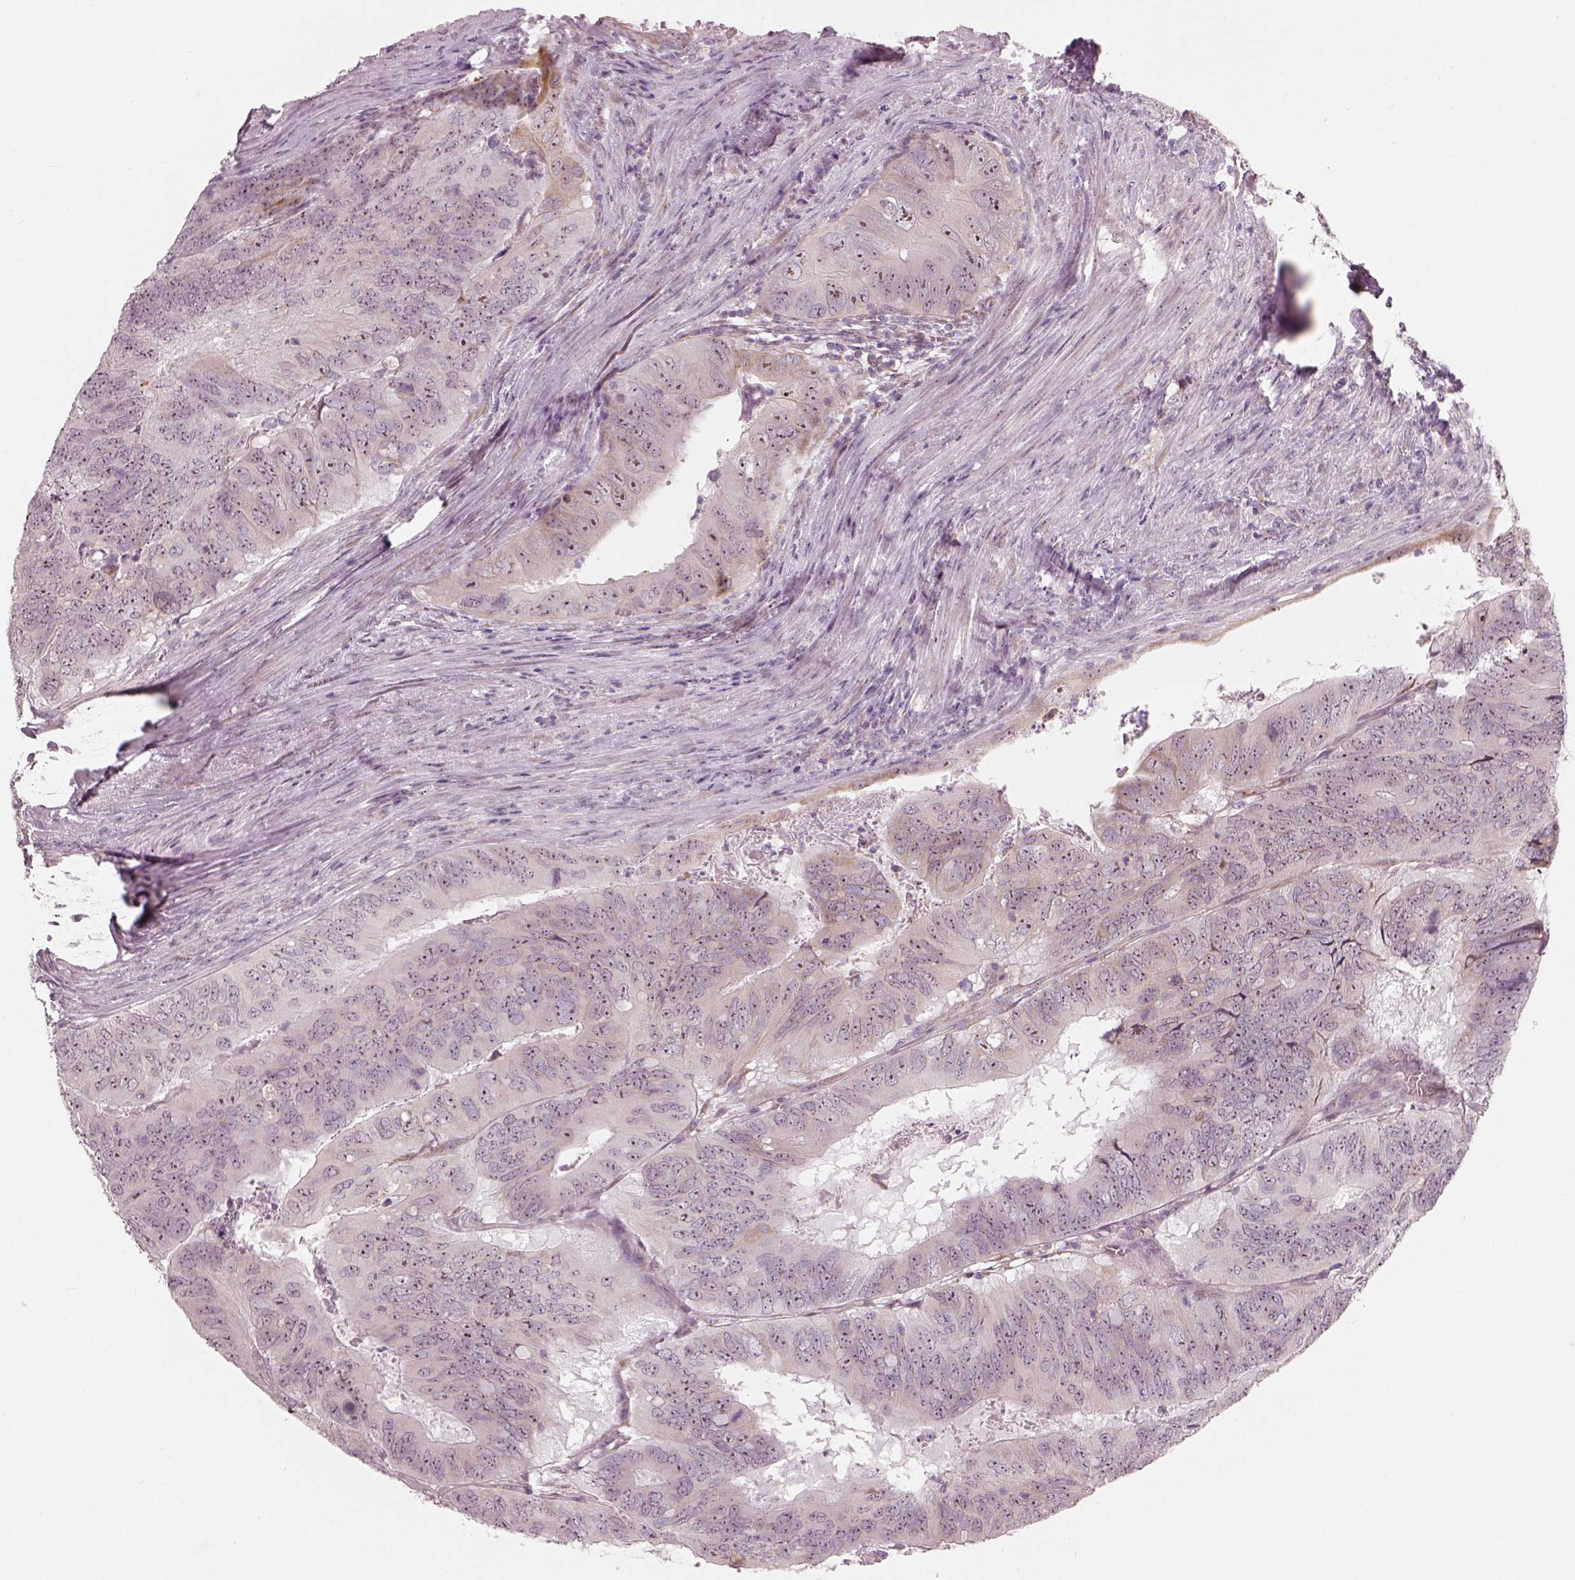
{"staining": {"intensity": "weak", "quantity": "25%-75%", "location": "cytoplasmic/membranous,nuclear"}, "tissue": "colorectal cancer", "cell_type": "Tumor cells", "image_type": "cancer", "snomed": [{"axis": "morphology", "description": "Adenocarcinoma, NOS"}, {"axis": "topography", "description": "Colon"}], "caption": "A brown stain labels weak cytoplasmic/membranous and nuclear positivity of a protein in adenocarcinoma (colorectal) tumor cells. (DAB = brown stain, brightfield microscopy at high magnification).", "gene": "CDS1", "patient": {"sex": "male", "age": 79}}